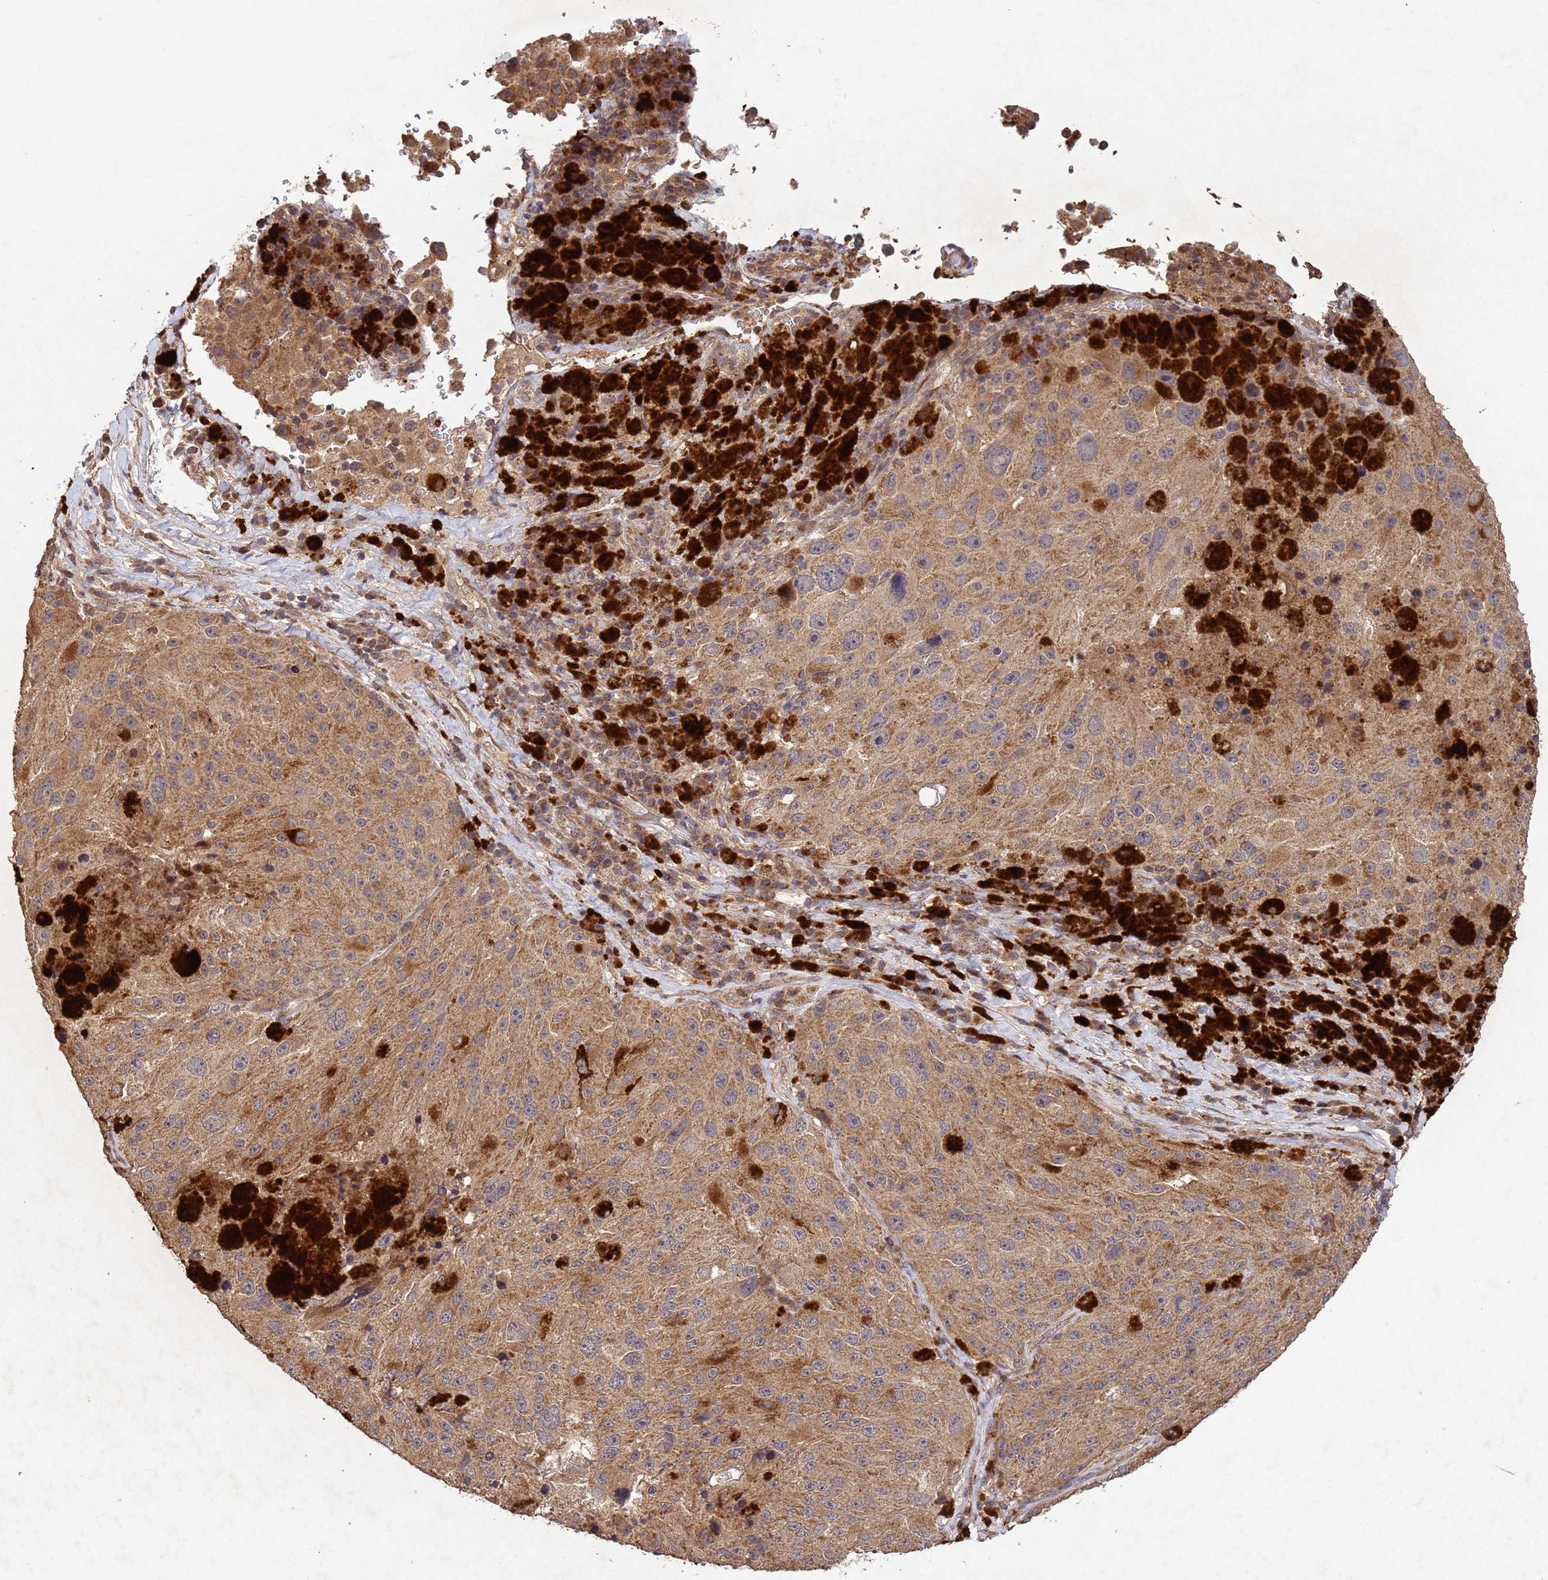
{"staining": {"intensity": "moderate", "quantity": ">75%", "location": "cytoplasmic/membranous"}, "tissue": "melanoma", "cell_type": "Tumor cells", "image_type": "cancer", "snomed": [{"axis": "morphology", "description": "Malignant melanoma, Metastatic site"}, {"axis": "topography", "description": "Lymph node"}], "caption": "A micrograph showing moderate cytoplasmic/membranous expression in approximately >75% of tumor cells in malignant melanoma (metastatic site), as visualized by brown immunohistochemical staining.", "gene": "FASTKD1", "patient": {"sex": "male", "age": 62}}